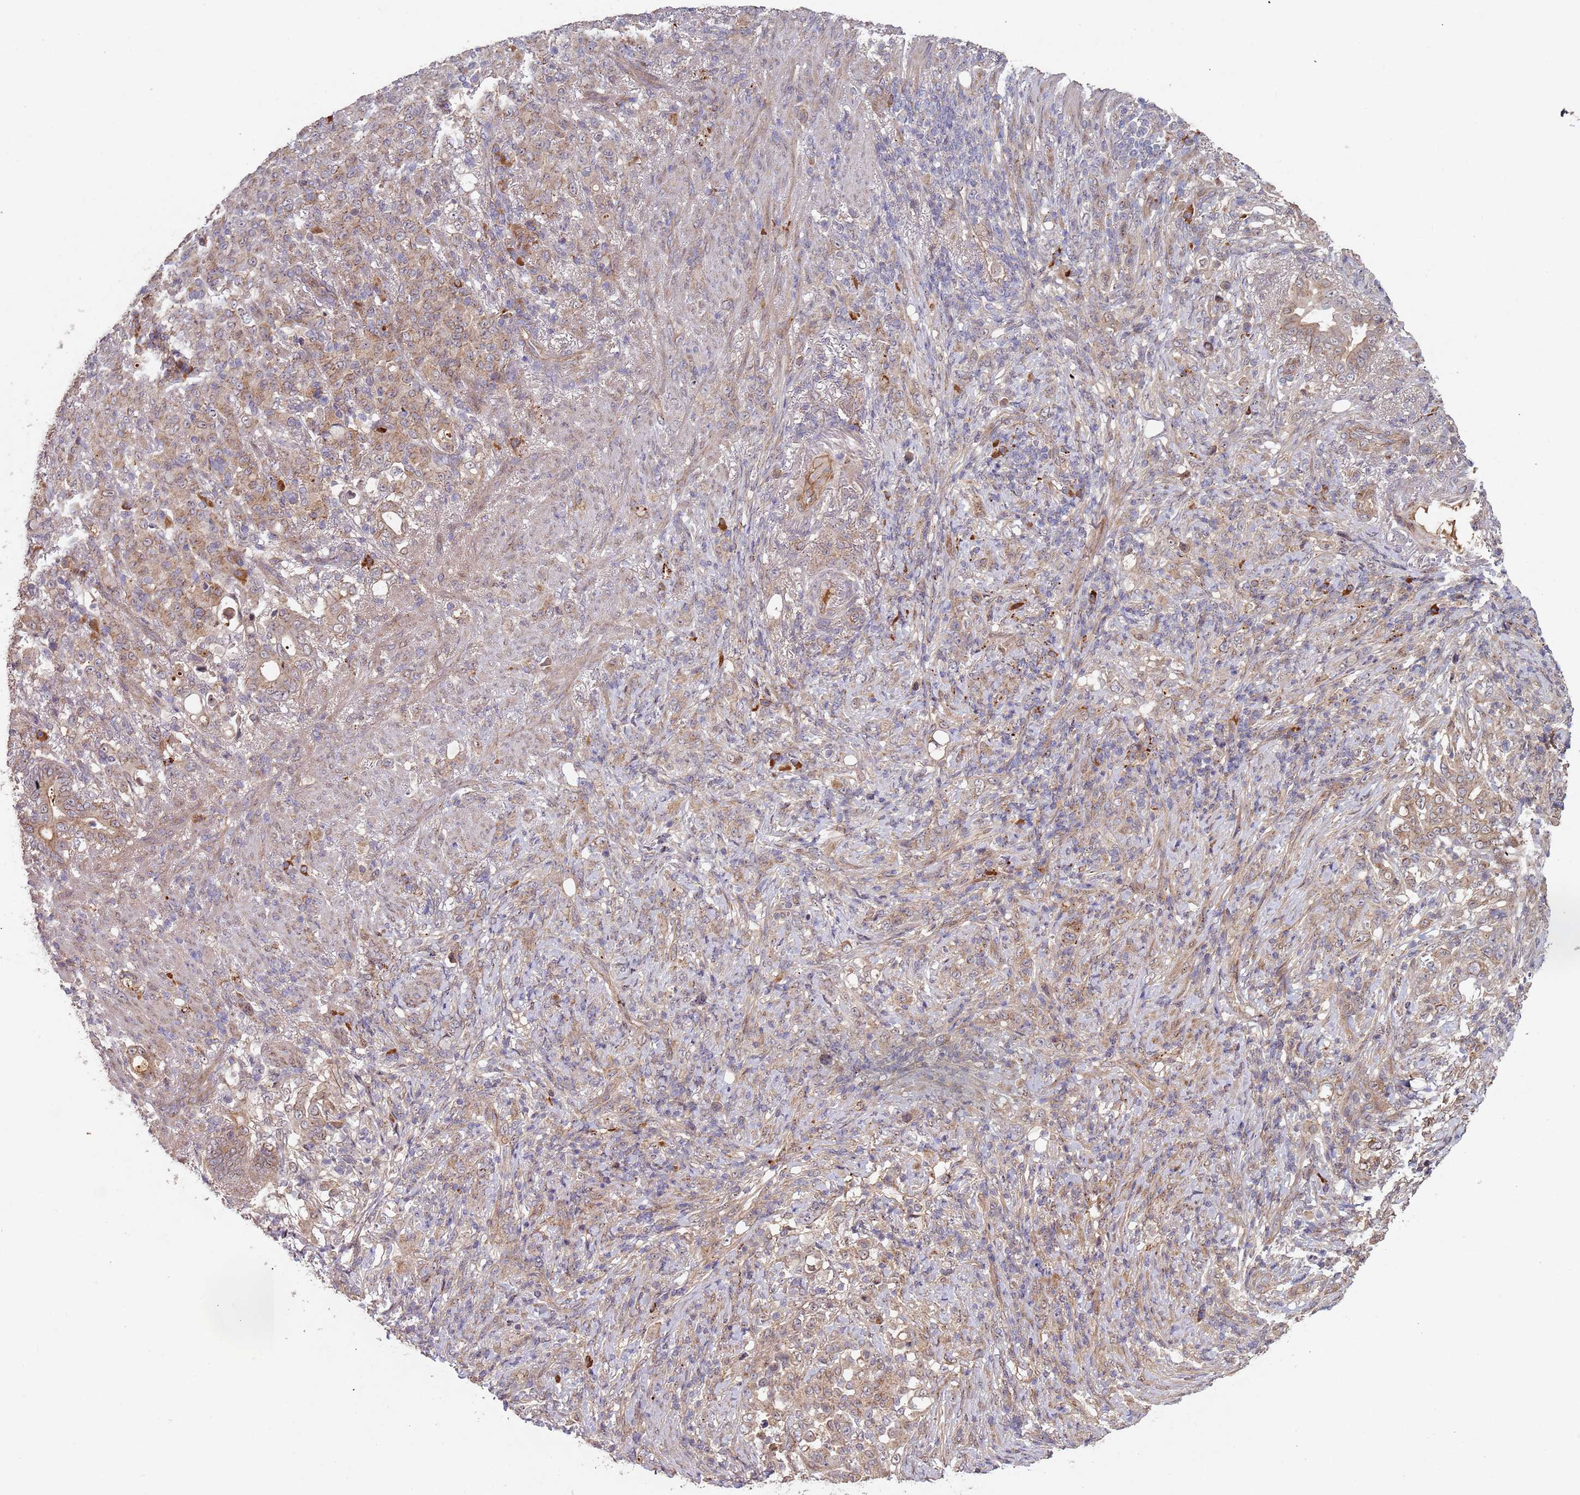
{"staining": {"intensity": "weak", "quantity": ">75%", "location": "cytoplasmic/membranous"}, "tissue": "stomach cancer", "cell_type": "Tumor cells", "image_type": "cancer", "snomed": [{"axis": "morphology", "description": "Normal tissue, NOS"}, {"axis": "morphology", "description": "Adenocarcinoma, NOS"}, {"axis": "topography", "description": "Stomach"}], "caption": "Weak cytoplasmic/membranous expression for a protein is seen in about >75% of tumor cells of stomach cancer using immunohistochemistry.", "gene": "KANSL1L", "patient": {"sex": "female", "age": 79}}